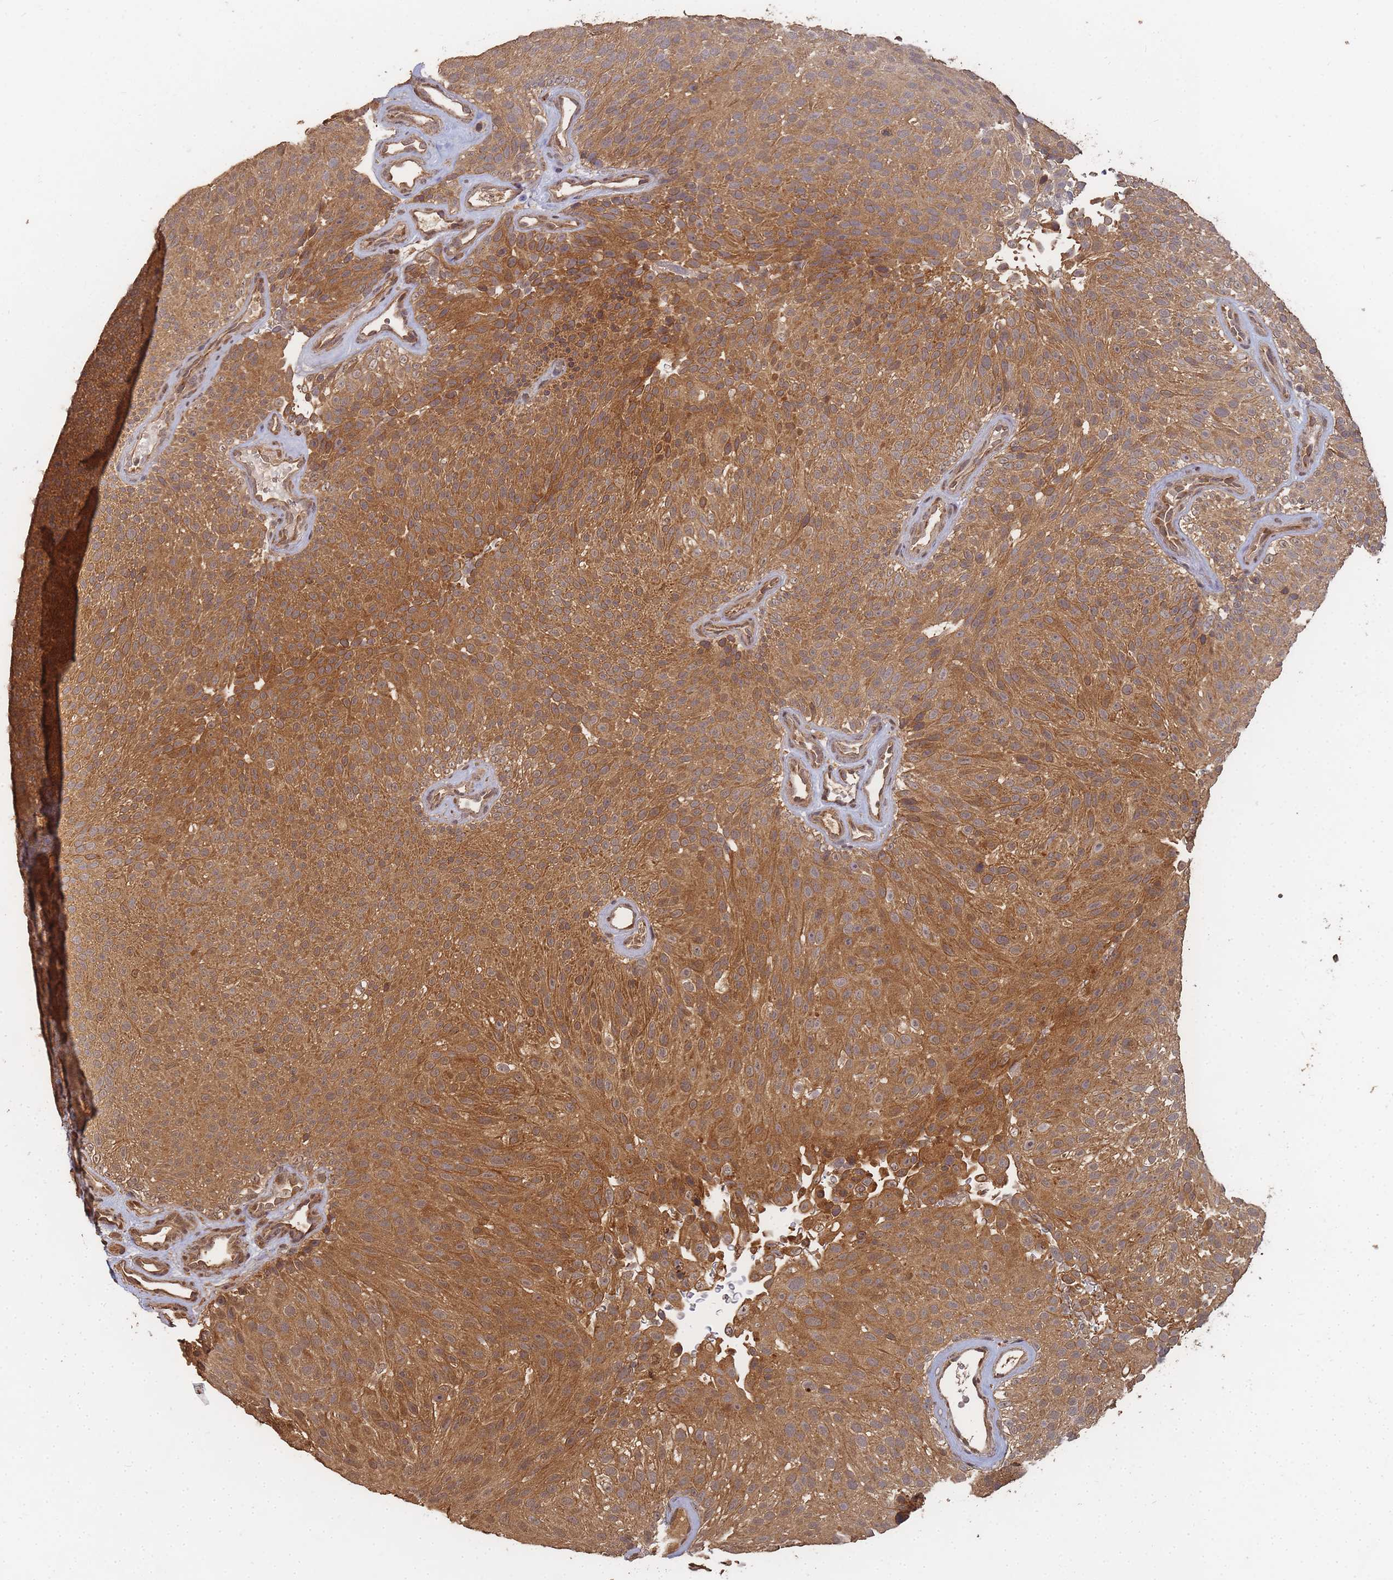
{"staining": {"intensity": "moderate", "quantity": ">75%", "location": "cytoplasmic/membranous"}, "tissue": "urothelial cancer", "cell_type": "Tumor cells", "image_type": "cancer", "snomed": [{"axis": "morphology", "description": "Urothelial carcinoma, Low grade"}, {"axis": "topography", "description": "Urinary bladder"}], "caption": "Moderate cytoplasmic/membranous expression is appreciated in about >75% of tumor cells in low-grade urothelial carcinoma.", "gene": "ALKBH1", "patient": {"sex": "male", "age": 78}}